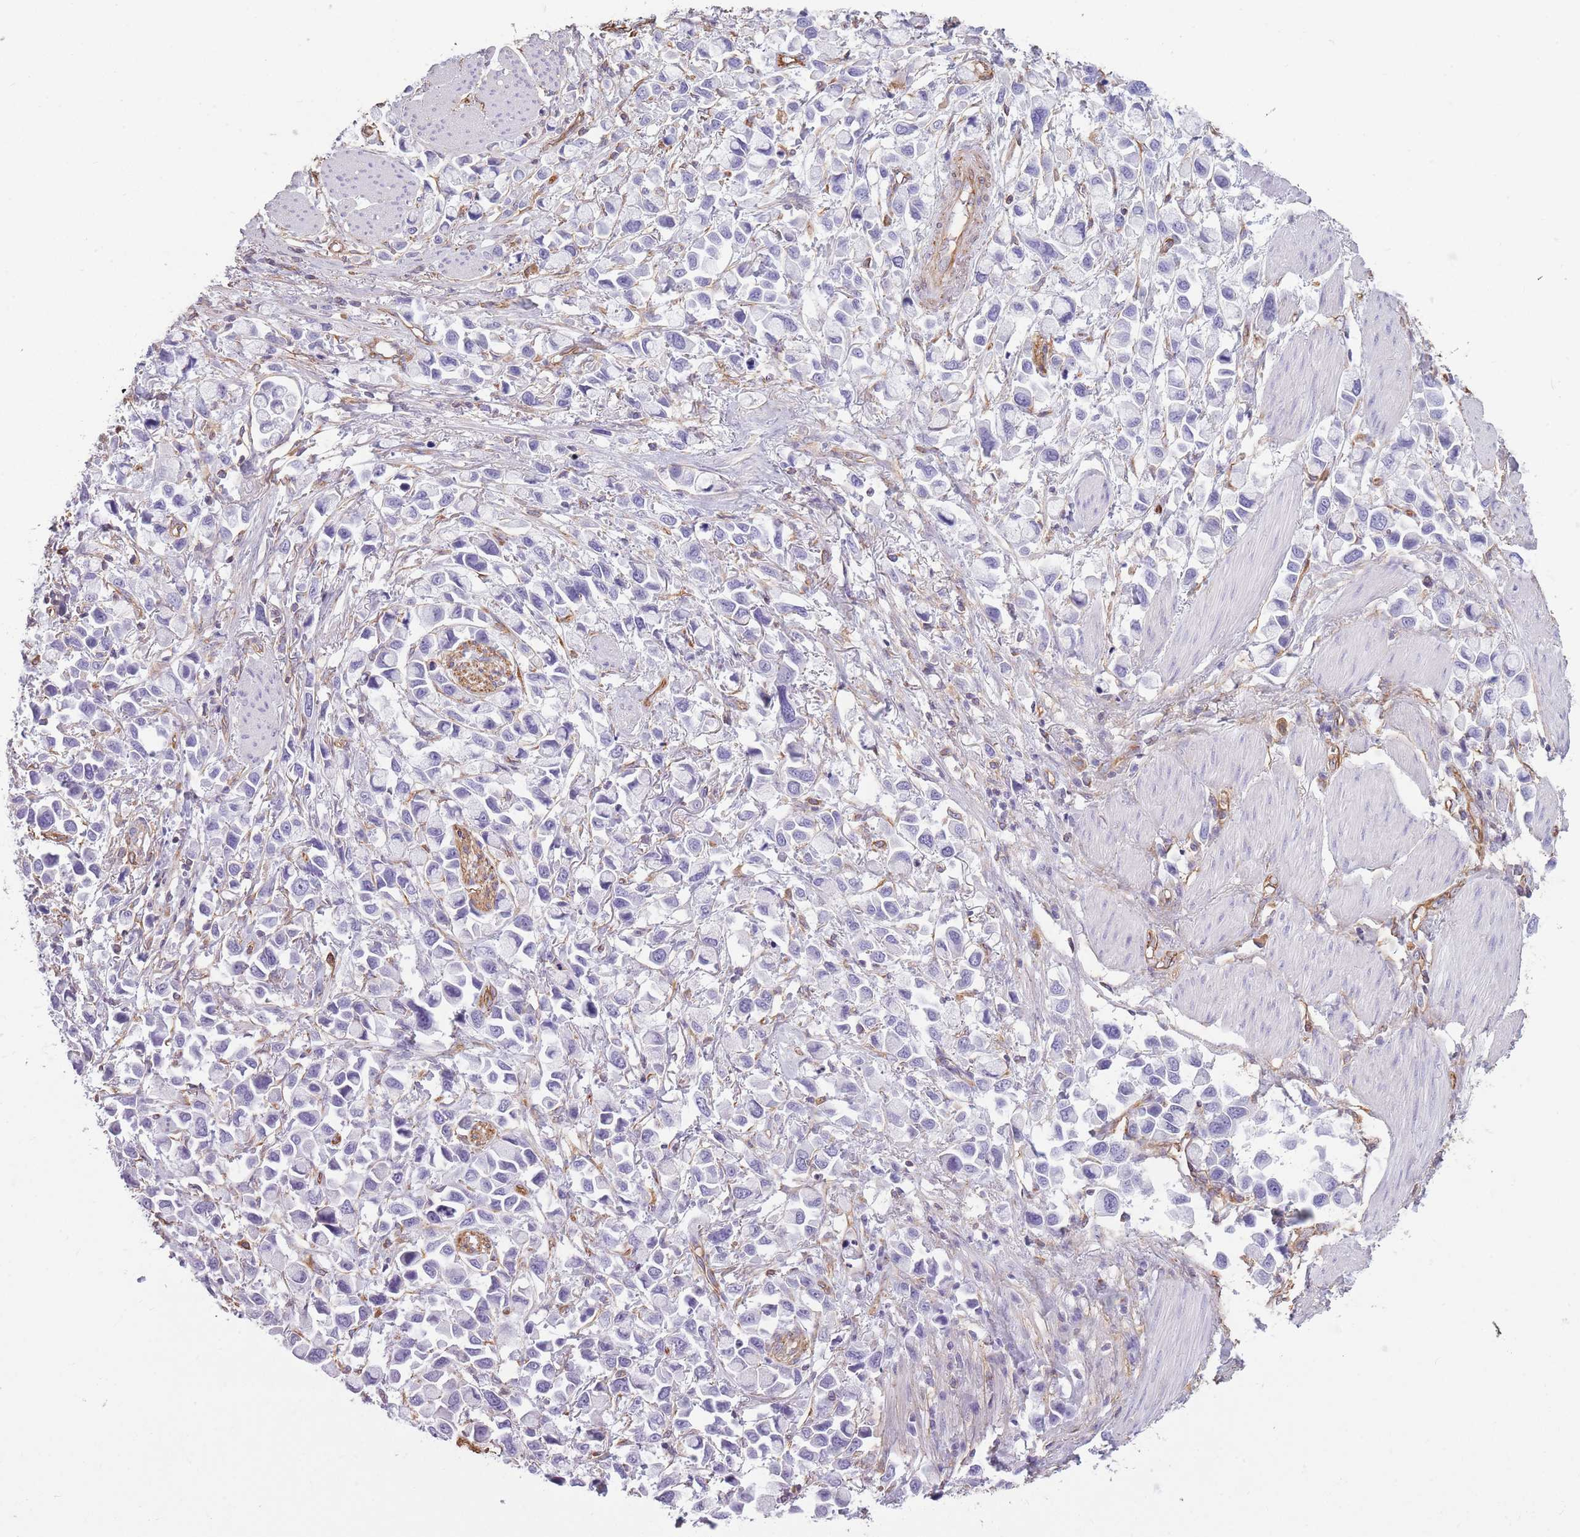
{"staining": {"intensity": "negative", "quantity": "none", "location": "none"}, "tissue": "stomach cancer", "cell_type": "Tumor cells", "image_type": "cancer", "snomed": [{"axis": "morphology", "description": "Adenocarcinoma, NOS"}, {"axis": "topography", "description": "Stomach"}], "caption": "IHC of adenocarcinoma (stomach) demonstrates no staining in tumor cells.", "gene": "ADD1", "patient": {"sex": "female", "age": 81}}